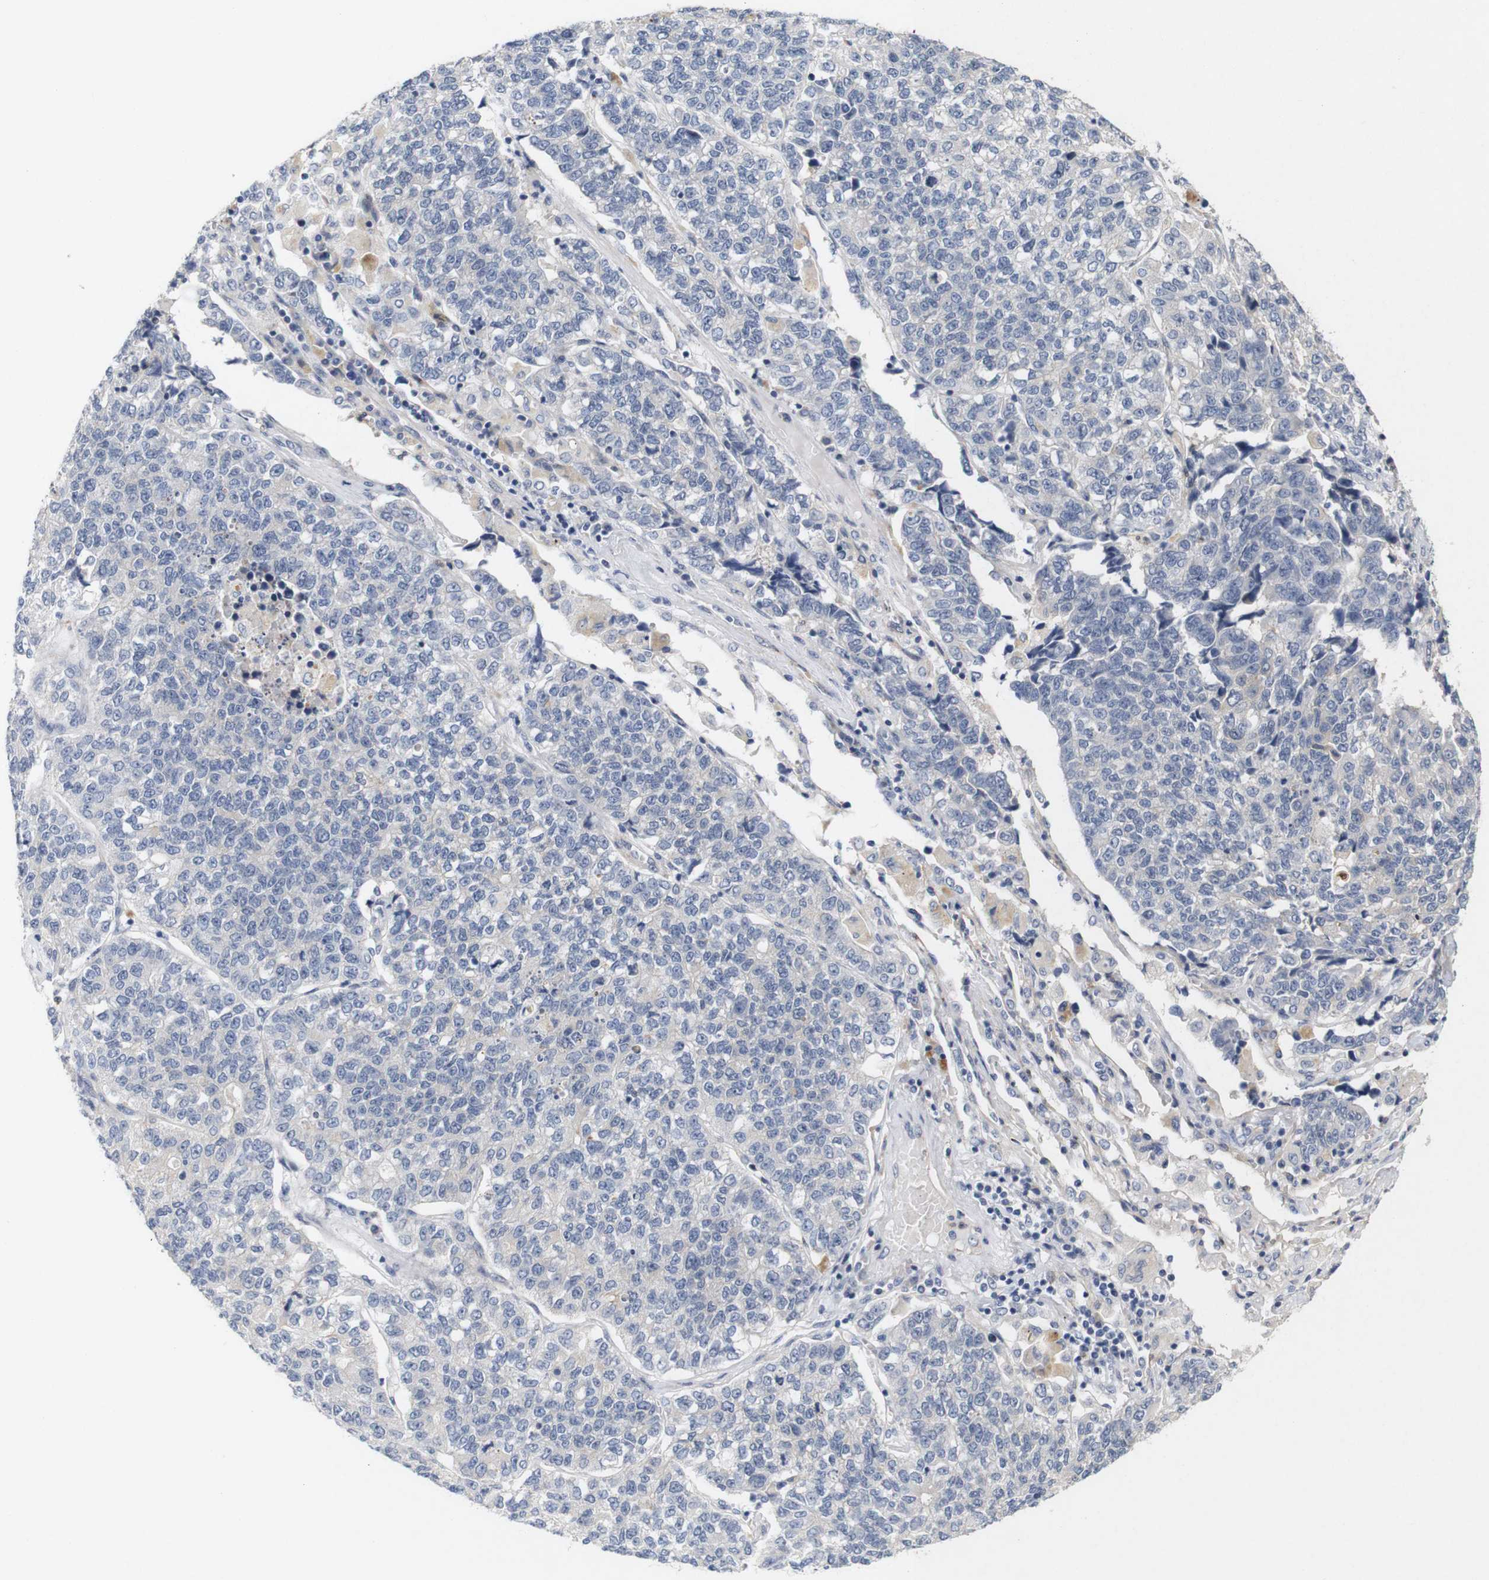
{"staining": {"intensity": "weak", "quantity": "<25%", "location": "cytoplasmic/membranous"}, "tissue": "lung cancer", "cell_type": "Tumor cells", "image_type": "cancer", "snomed": [{"axis": "morphology", "description": "Adenocarcinoma, NOS"}, {"axis": "topography", "description": "Lung"}], "caption": "High magnification brightfield microscopy of lung cancer (adenocarcinoma) stained with DAB (brown) and counterstained with hematoxylin (blue): tumor cells show no significant positivity. Nuclei are stained in blue.", "gene": "CYB561", "patient": {"sex": "male", "age": 49}}